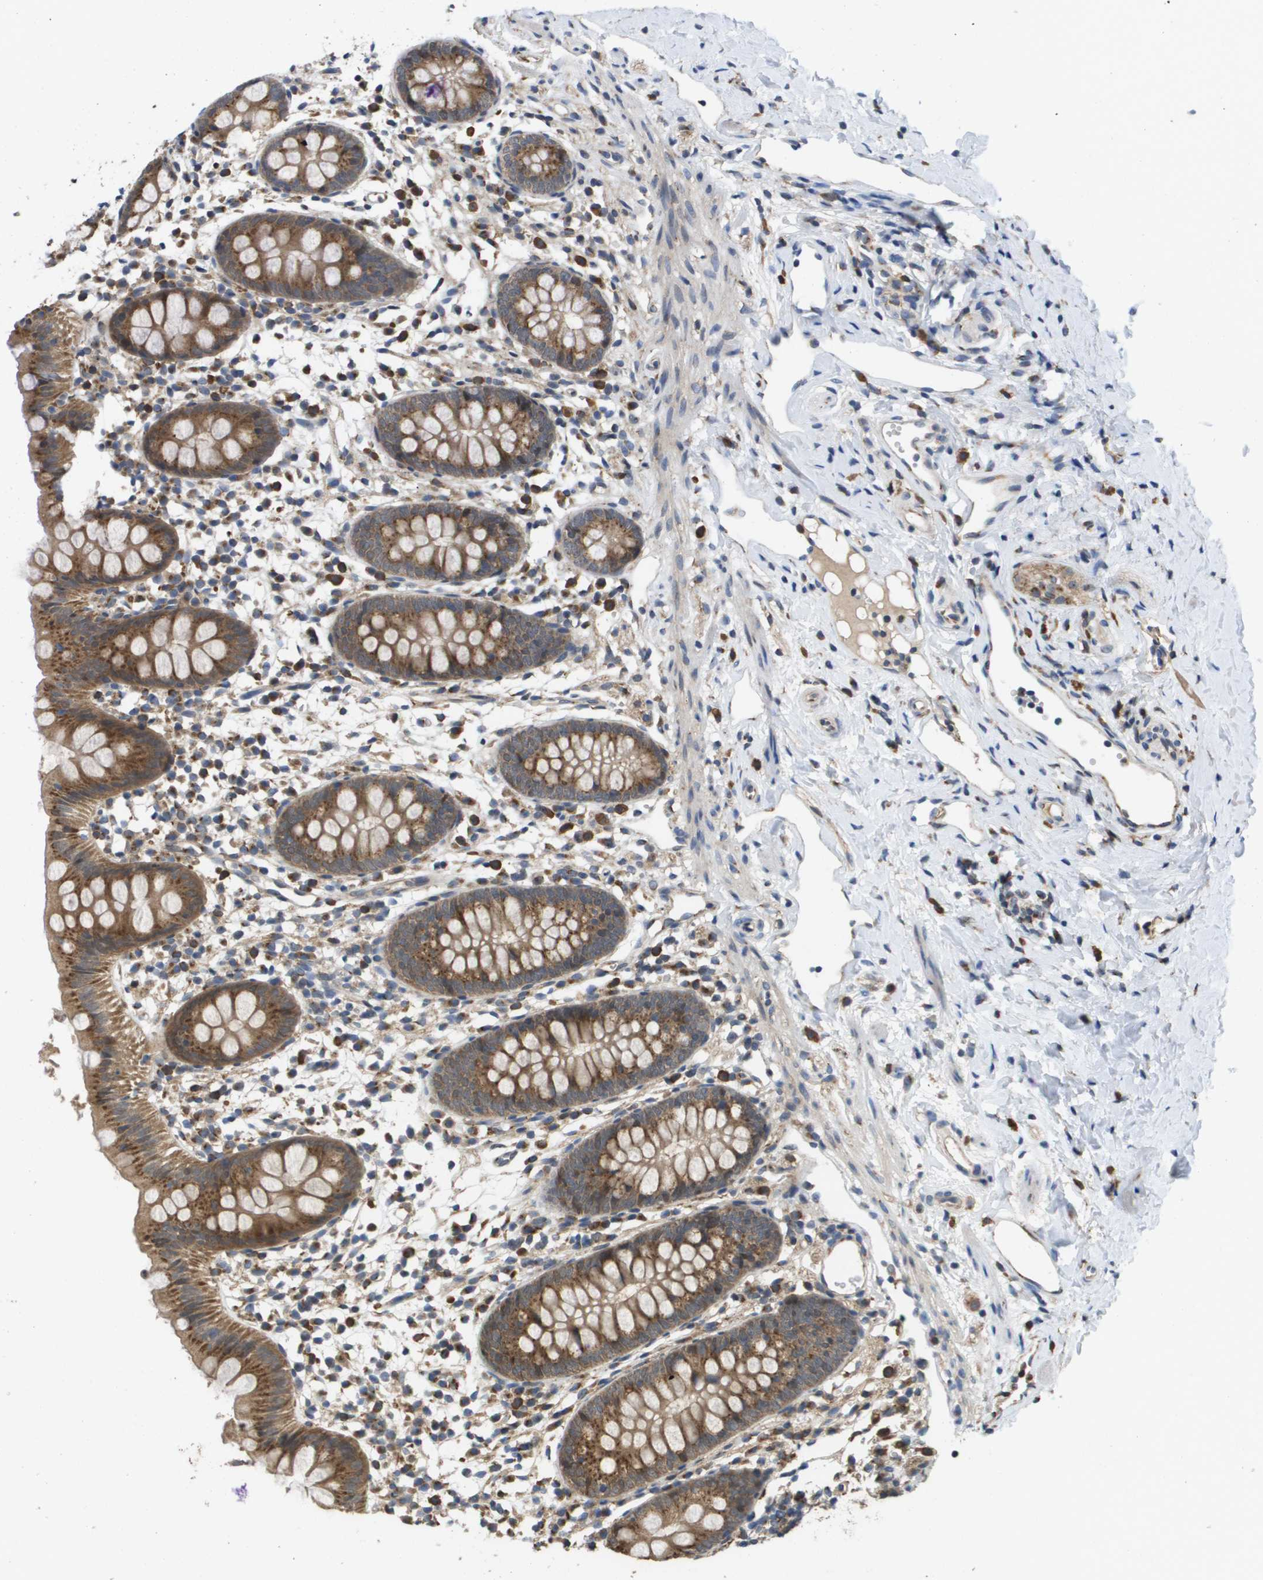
{"staining": {"intensity": "moderate", "quantity": ">75%", "location": "cytoplasmic/membranous"}, "tissue": "appendix", "cell_type": "Glandular cells", "image_type": "normal", "snomed": [{"axis": "morphology", "description": "Normal tissue, NOS"}, {"axis": "topography", "description": "Appendix"}], "caption": "A histopathology image of appendix stained for a protein exhibits moderate cytoplasmic/membranous brown staining in glandular cells. (DAB = brown stain, brightfield microscopy at high magnification).", "gene": "PCK1", "patient": {"sex": "female", "age": 20}}